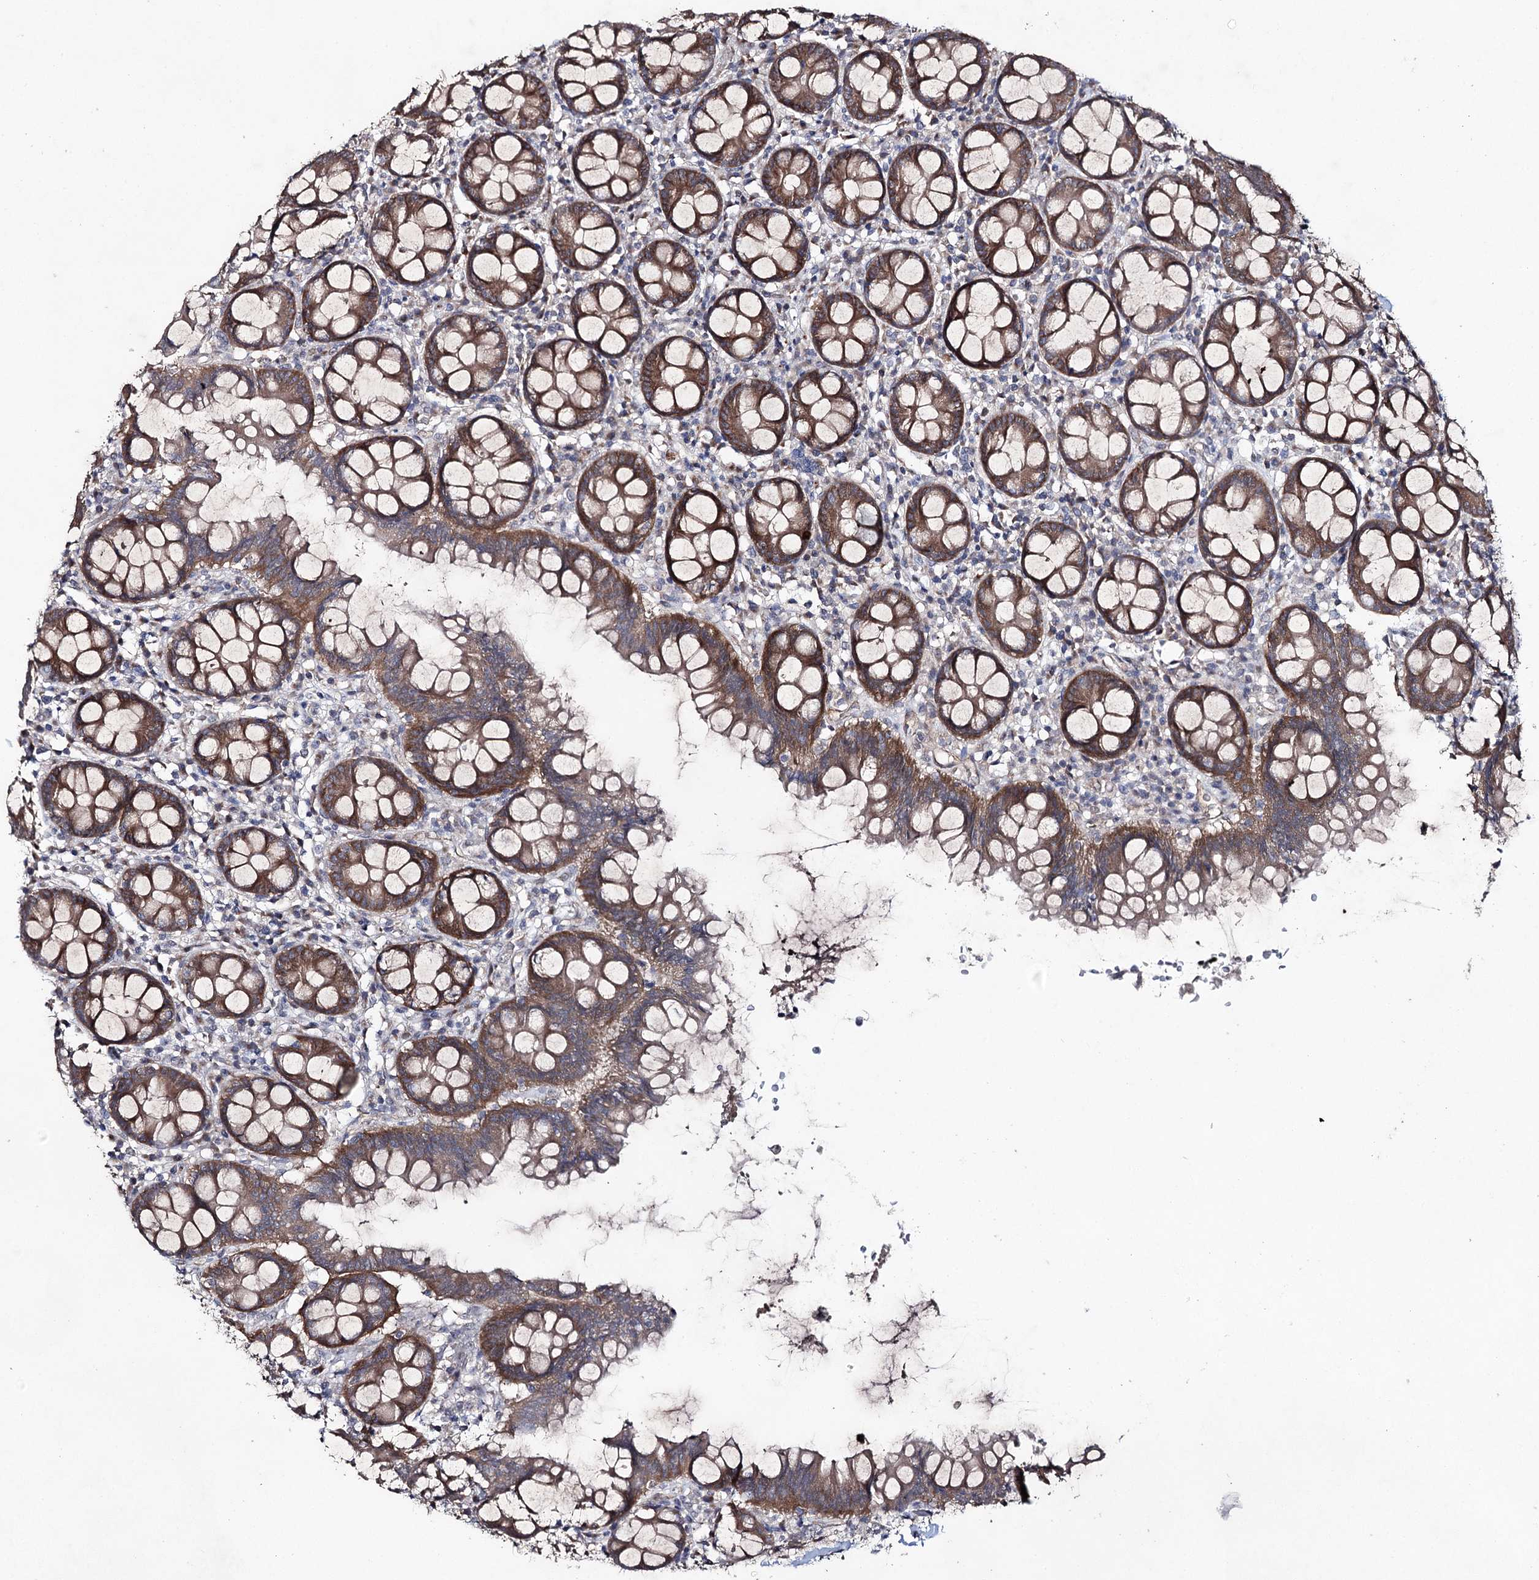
{"staining": {"intensity": "weak", "quantity": ">75%", "location": "cytoplasmic/membranous"}, "tissue": "colon", "cell_type": "Endothelial cells", "image_type": "normal", "snomed": [{"axis": "morphology", "description": "Normal tissue, NOS"}, {"axis": "topography", "description": "Colon"}], "caption": "Protein expression analysis of unremarkable human colon reveals weak cytoplasmic/membranous expression in approximately >75% of endothelial cells. (brown staining indicates protein expression, while blue staining denotes nuclei).", "gene": "SEMA4G", "patient": {"sex": "female", "age": 79}}